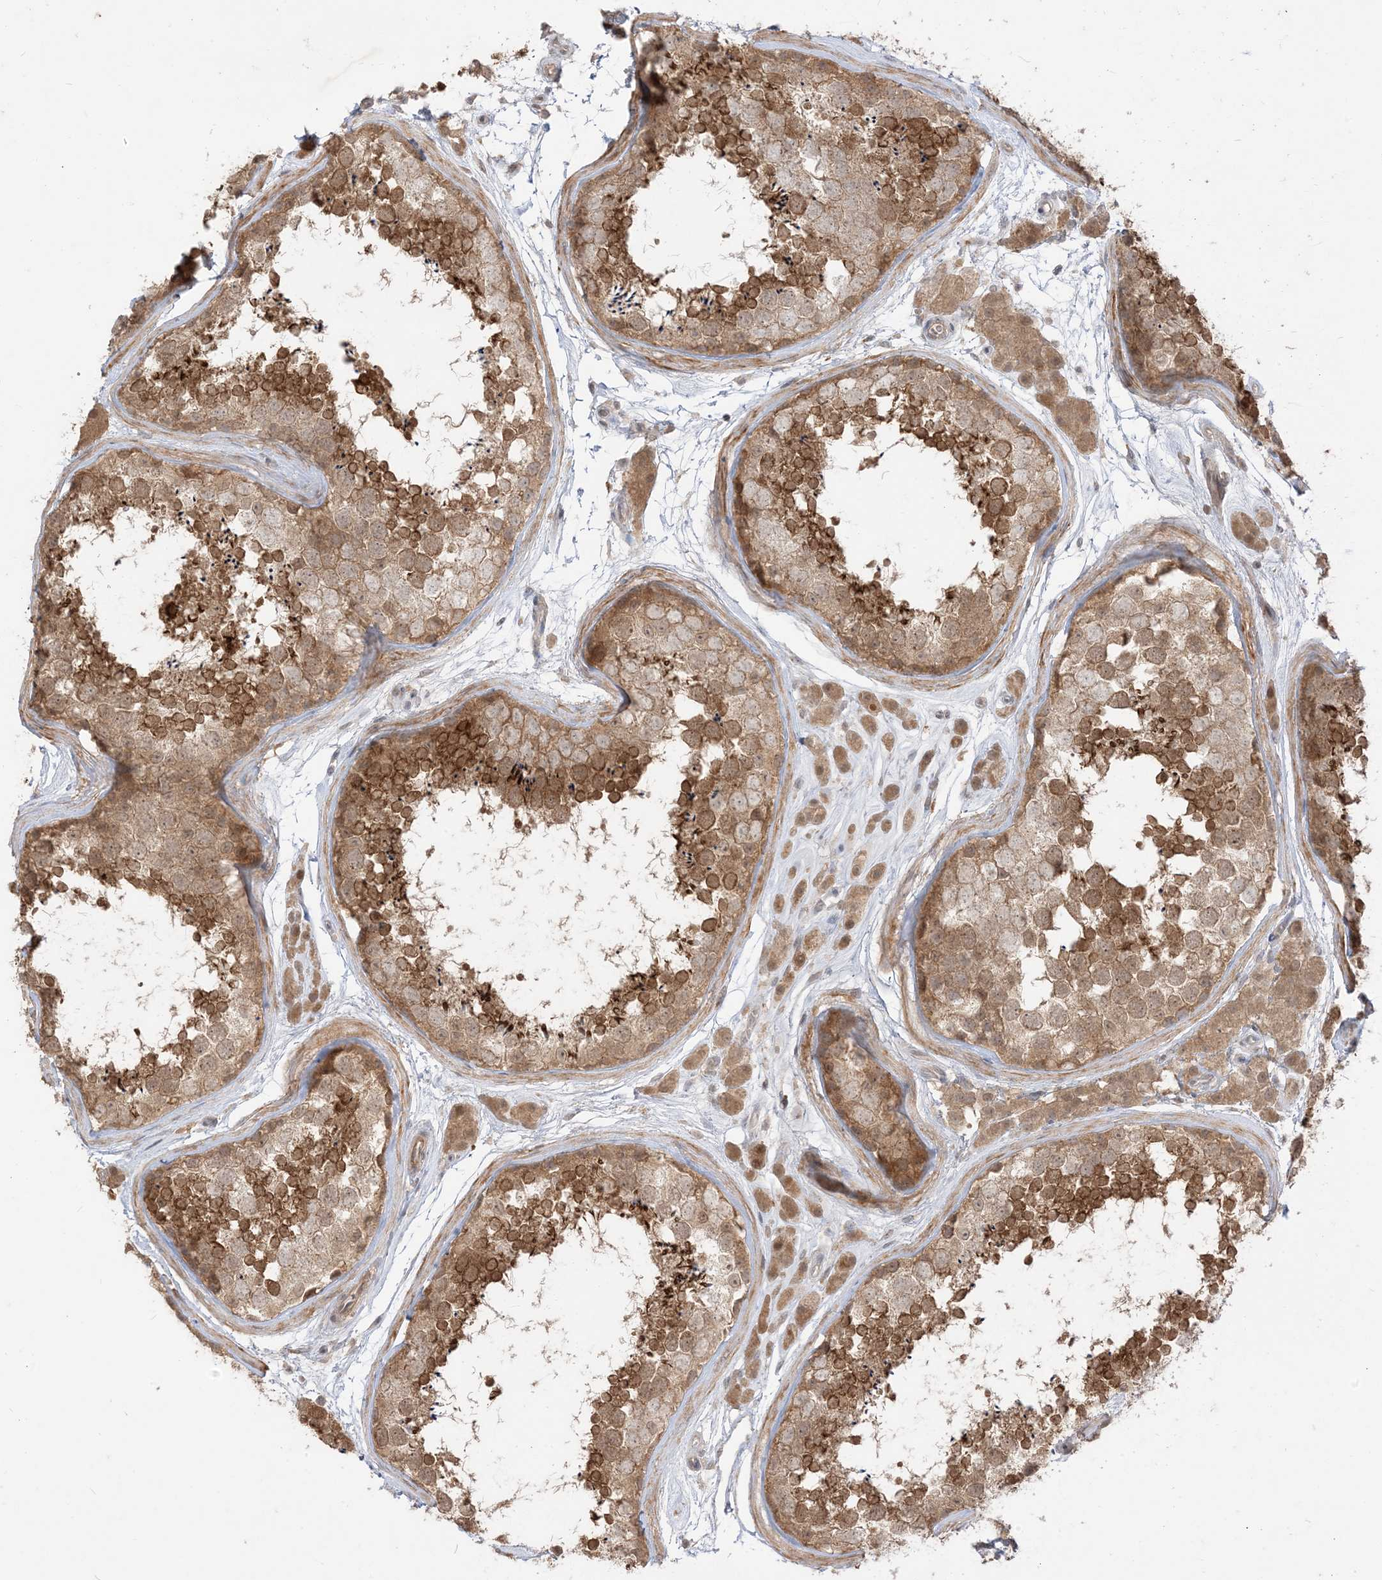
{"staining": {"intensity": "moderate", "quantity": ">75%", "location": "cytoplasmic/membranous"}, "tissue": "testis", "cell_type": "Cells in seminiferous ducts", "image_type": "normal", "snomed": [{"axis": "morphology", "description": "Normal tissue, NOS"}, {"axis": "topography", "description": "Testis"}], "caption": "Normal testis exhibits moderate cytoplasmic/membranous positivity in approximately >75% of cells in seminiferous ducts (brown staining indicates protein expression, while blue staining denotes nuclei)..", "gene": "TBCC", "patient": {"sex": "male", "age": 56}}